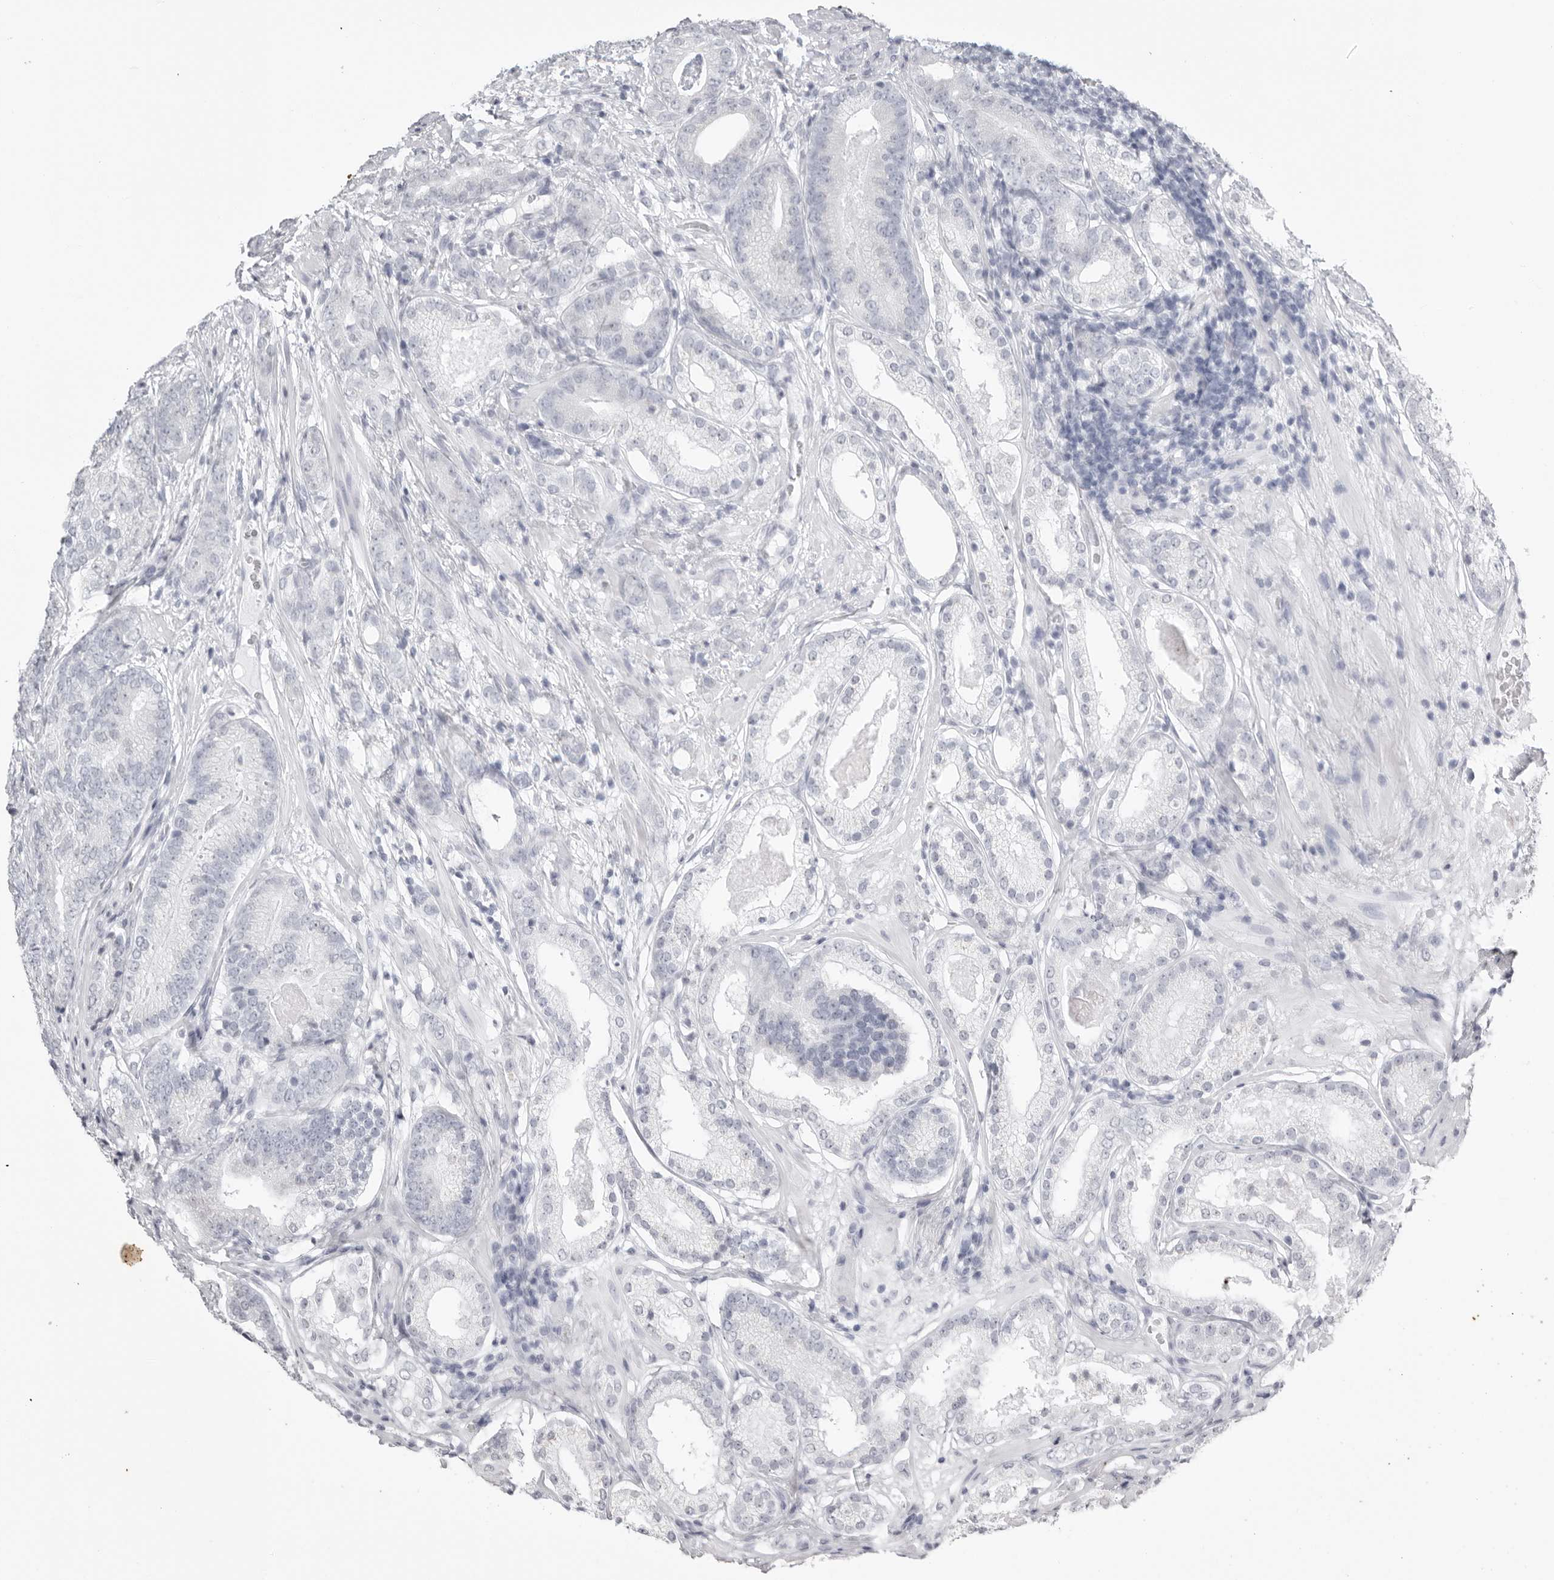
{"staining": {"intensity": "negative", "quantity": "none", "location": "none"}, "tissue": "prostate cancer", "cell_type": "Tumor cells", "image_type": "cancer", "snomed": [{"axis": "morphology", "description": "Adenocarcinoma, High grade"}, {"axis": "topography", "description": "Prostate"}], "caption": "DAB (3,3'-diaminobenzidine) immunohistochemical staining of human prostate cancer (adenocarcinoma (high-grade)) shows no significant staining in tumor cells.", "gene": "KLK9", "patient": {"sex": "male", "age": 57}}